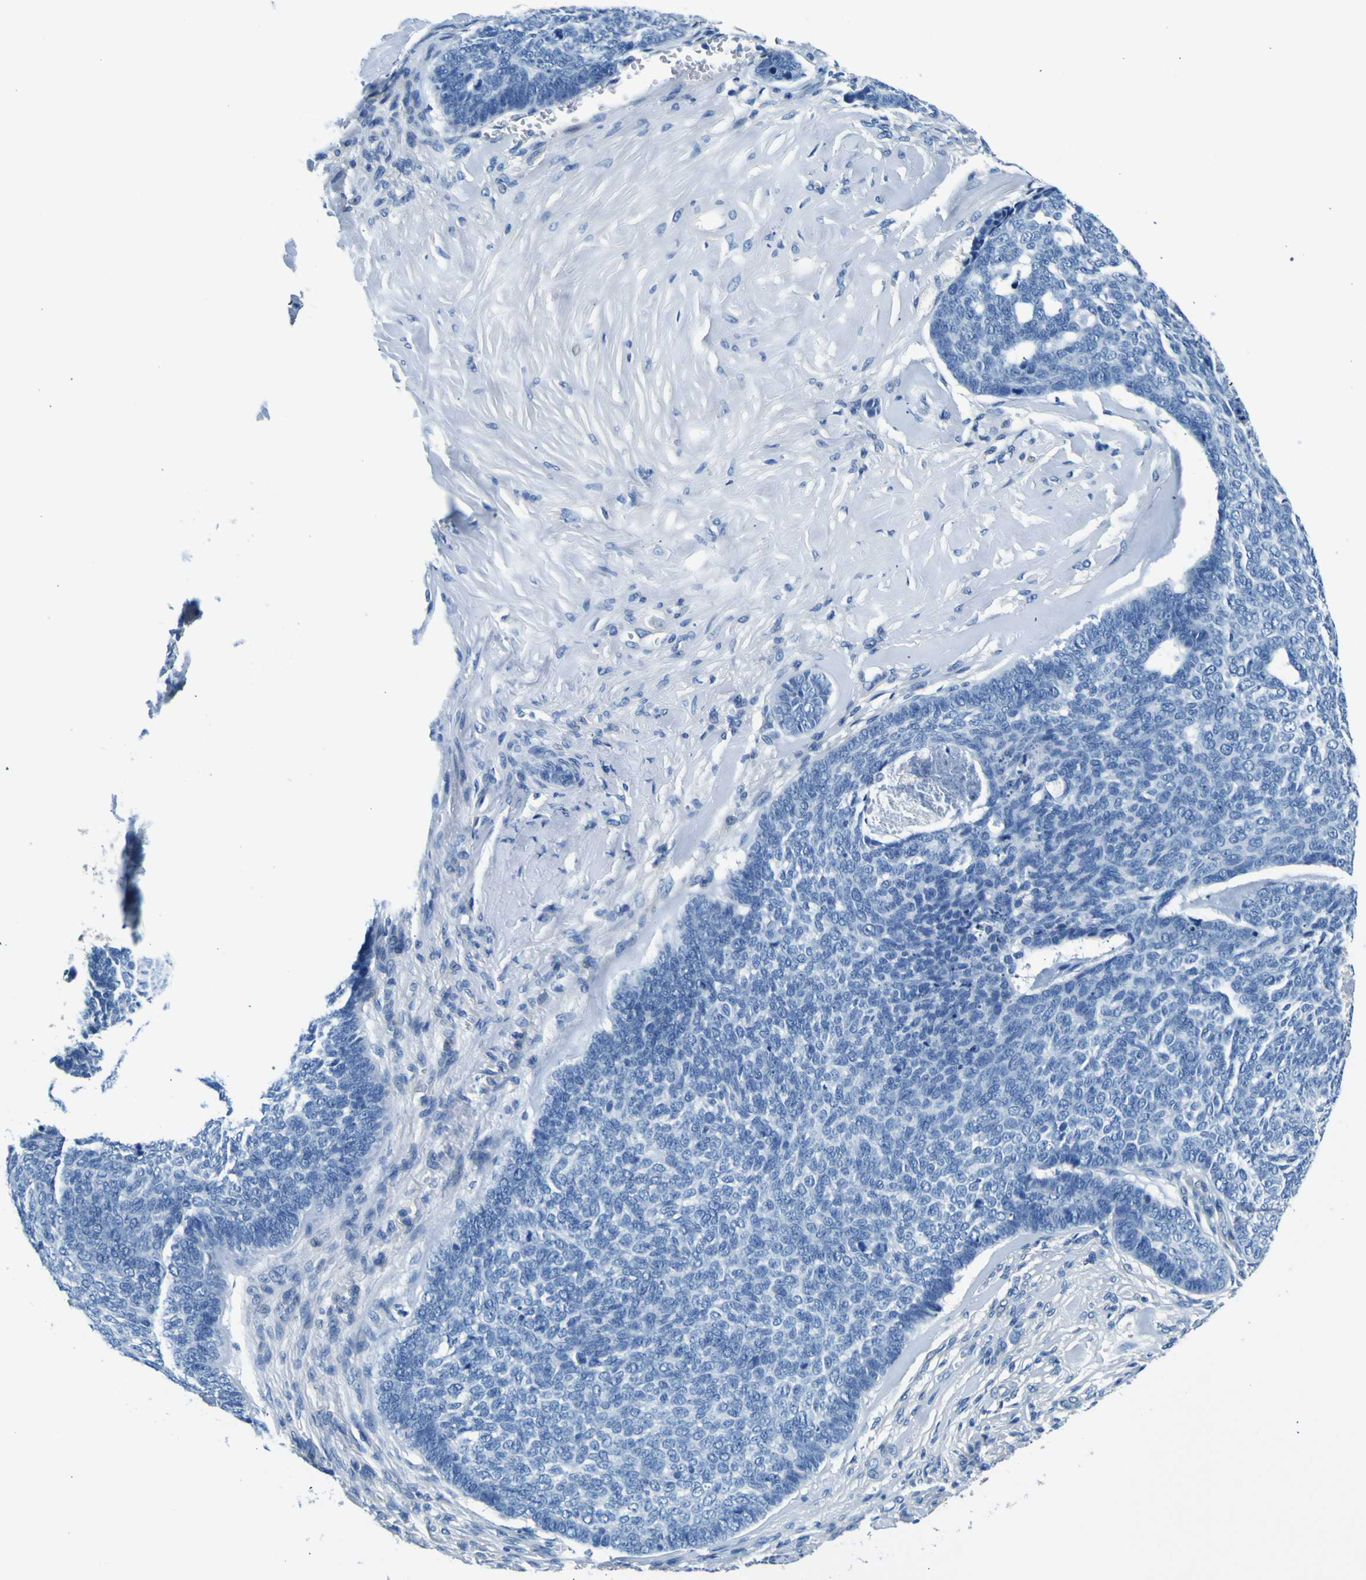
{"staining": {"intensity": "negative", "quantity": "none", "location": "none"}, "tissue": "skin cancer", "cell_type": "Tumor cells", "image_type": "cancer", "snomed": [{"axis": "morphology", "description": "Basal cell carcinoma"}, {"axis": "topography", "description": "Skin"}], "caption": "This is an IHC image of basal cell carcinoma (skin). There is no staining in tumor cells.", "gene": "ADGRA2", "patient": {"sex": "male", "age": 84}}